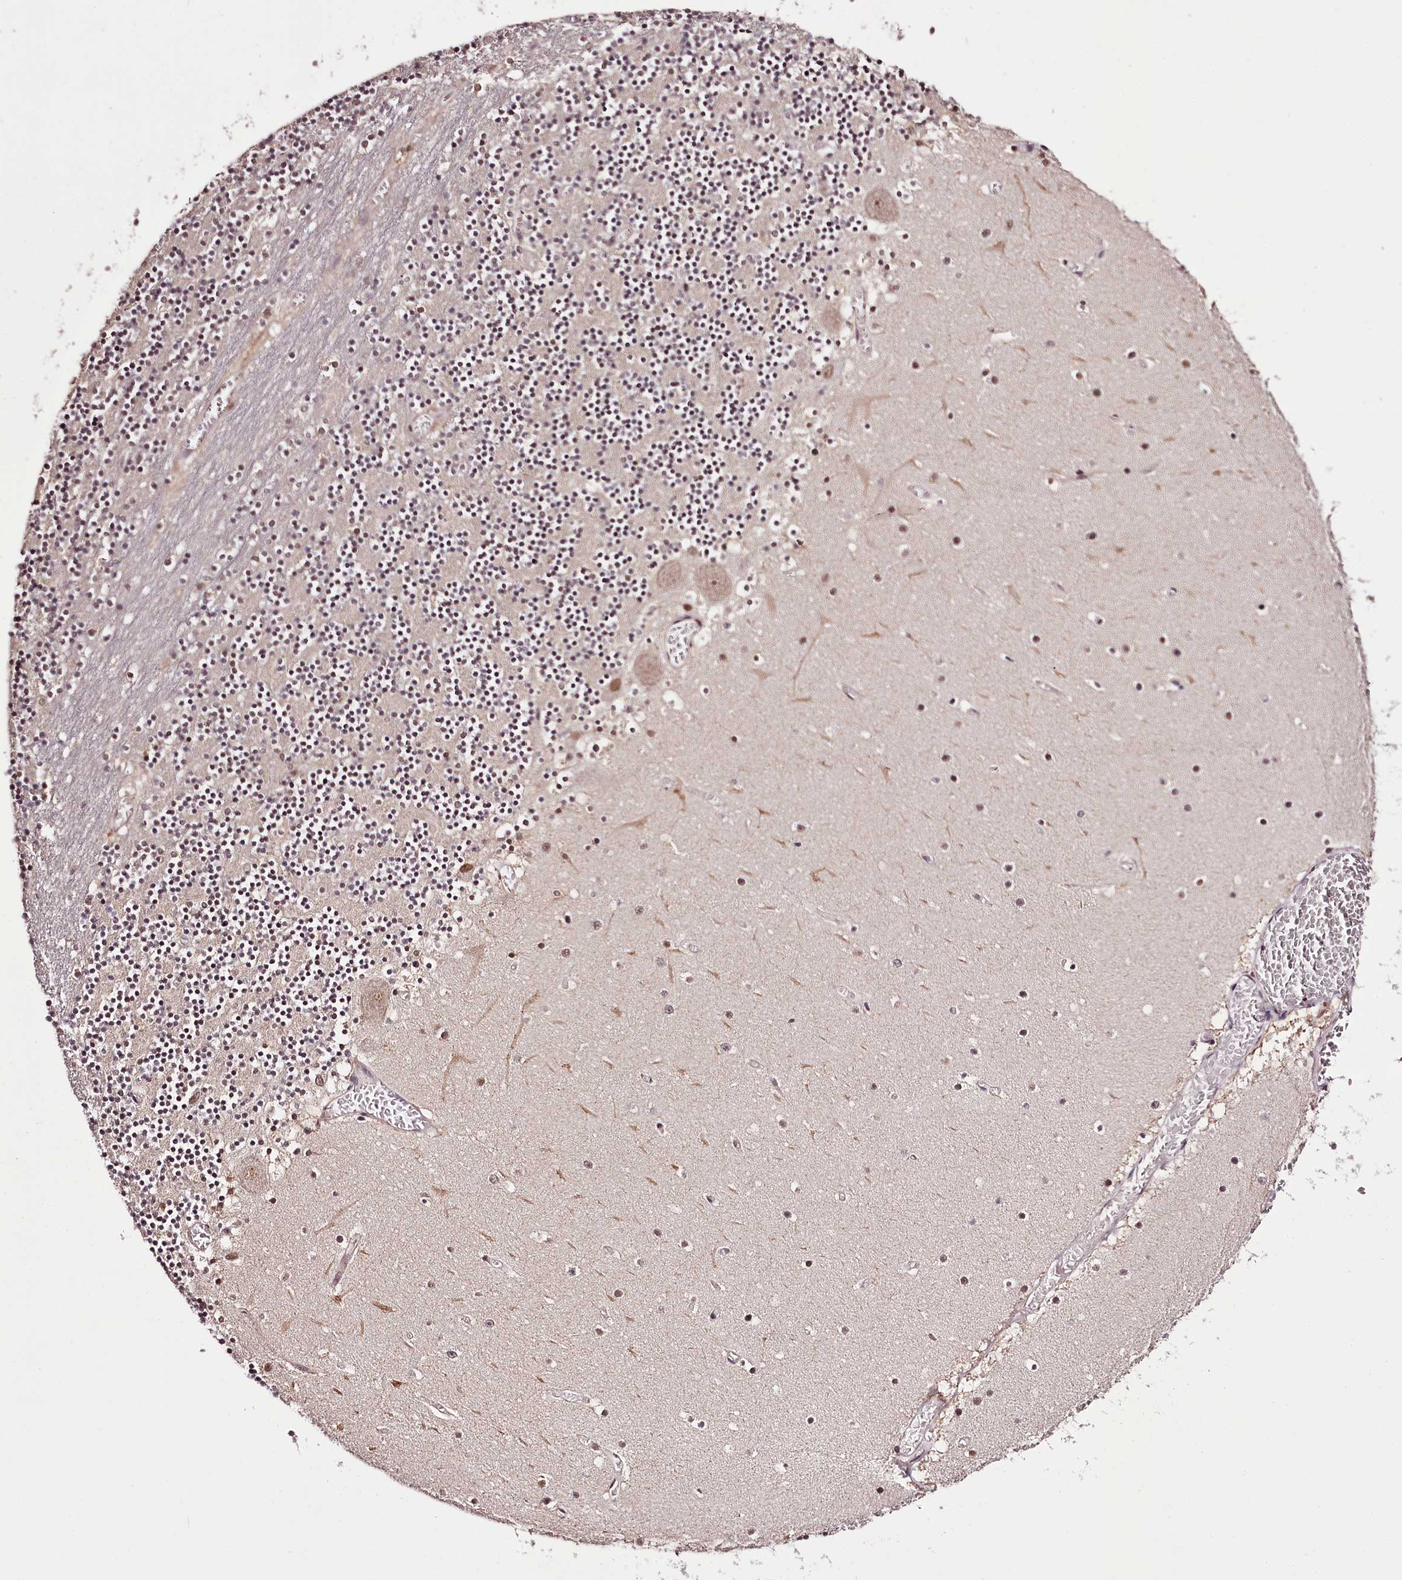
{"staining": {"intensity": "strong", "quantity": "25%-75%", "location": "nuclear"}, "tissue": "cerebellum", "cell_type": "Cells in granular layer", "image_type": "normal", "snomed": [{"axis": "morphology", "description": "Normal tissue, NOS"}, {"axis": "topography", "description": "Cerebellum"}], "caption": "Protein staining of benign cerebellum displays strong nuclear expression in approximately 25%-75% of cells in granular layer.", "gene": "TTC33", "patient": {"sex": "female", "age": 28}}